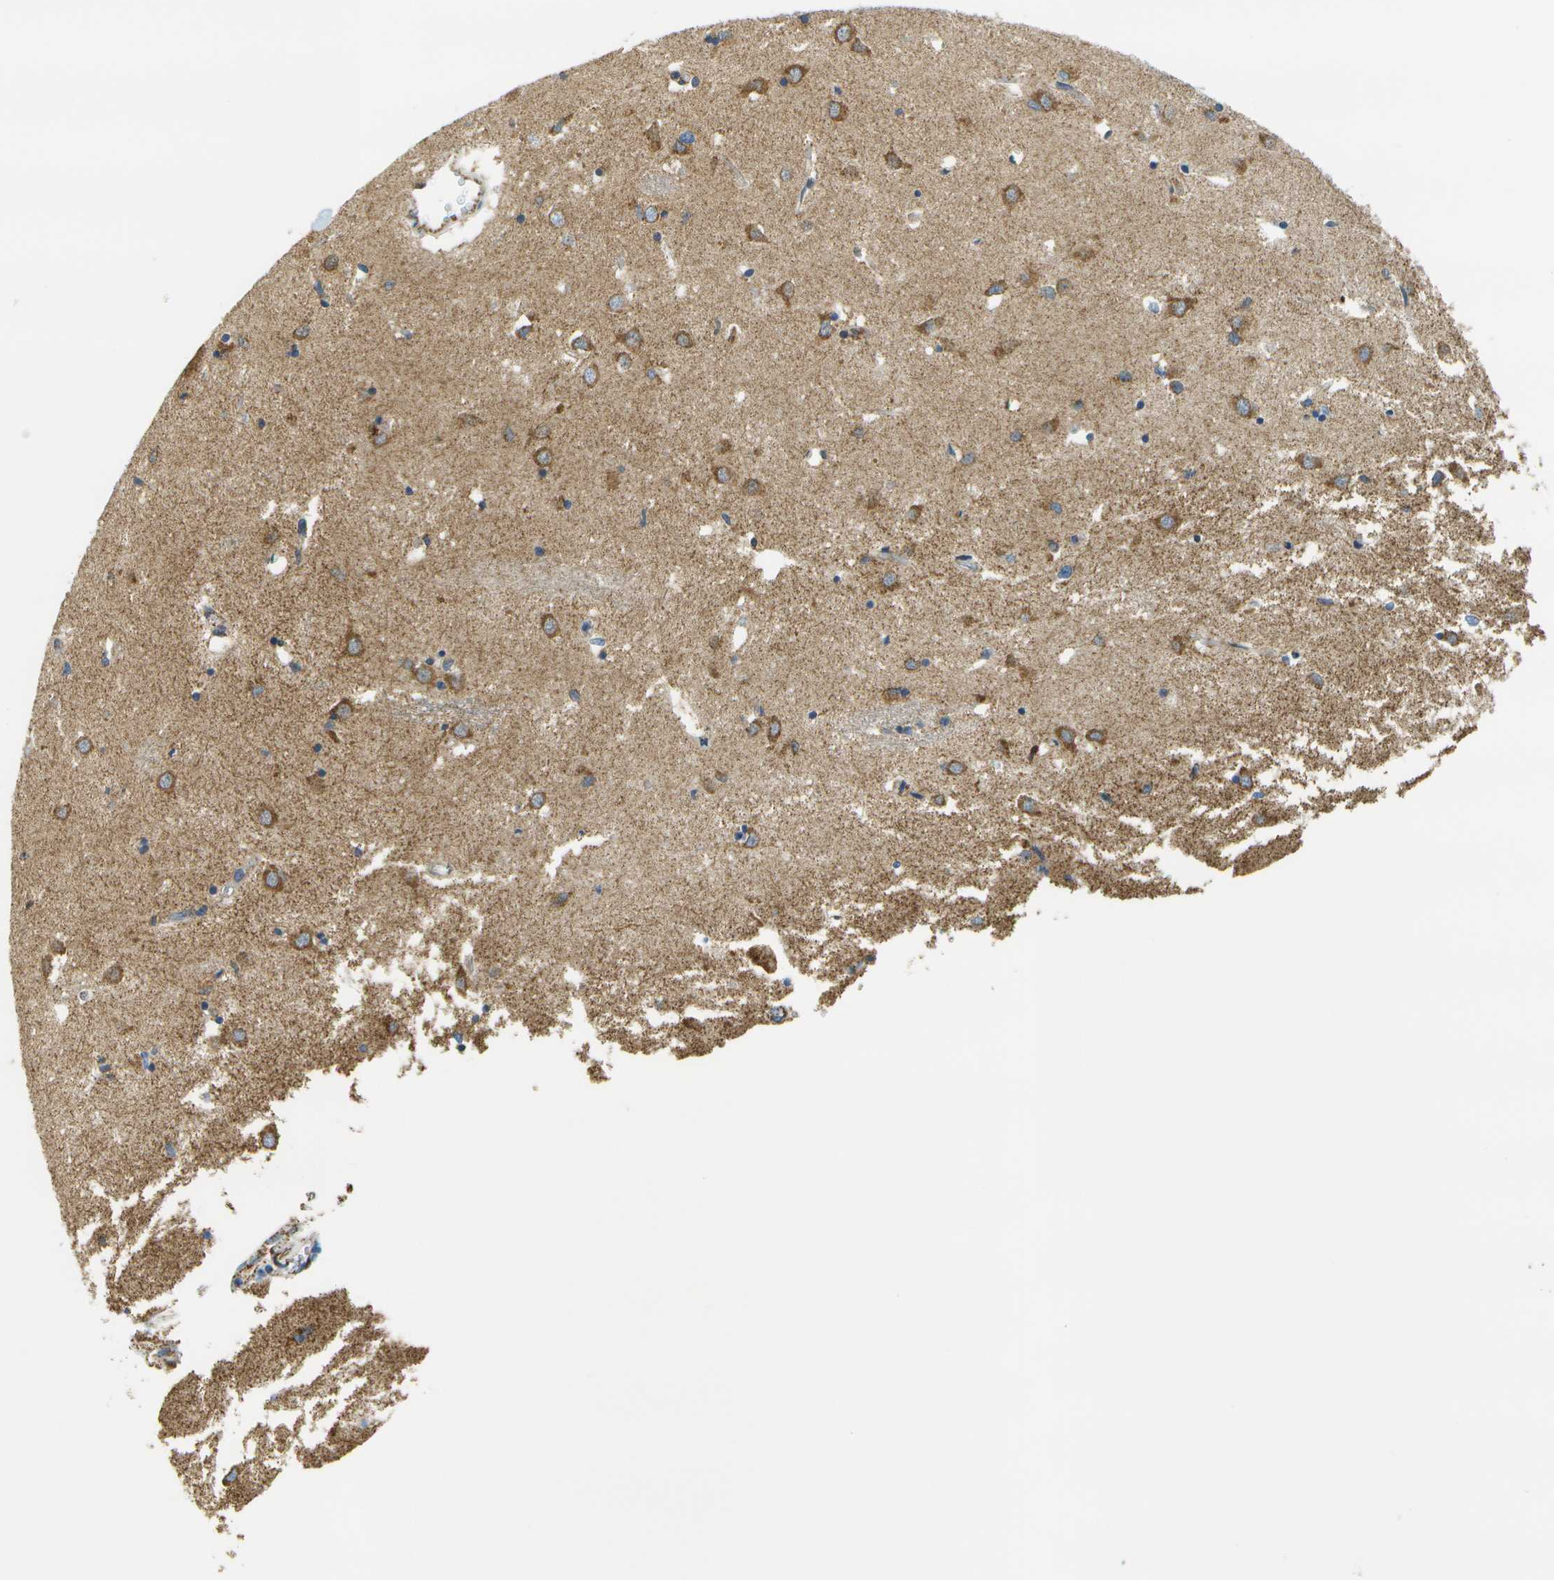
{"staining": {"intensity": "moderate", "quantity": "<25%", "location": "cytoplasmic/membranous"}, "tissue": "caudate", "cell_type": "Glial cells", "image_type": "normal", "snomed": [{"axis": "morphology", "description": "Normal tissue, NOS"}, {"axis": "topography", "description": "Lateral ventricle wall"}], "caption": "Immunohistochemistry histopathology image of unremarkable human caudate stained for a protein (brown), which shows low levels of moderate cytoplasmic/membranous staining in approximately <25% of glial cells.", "gene": "HLCS", "patient": {"sex": "female", "age": 19}}